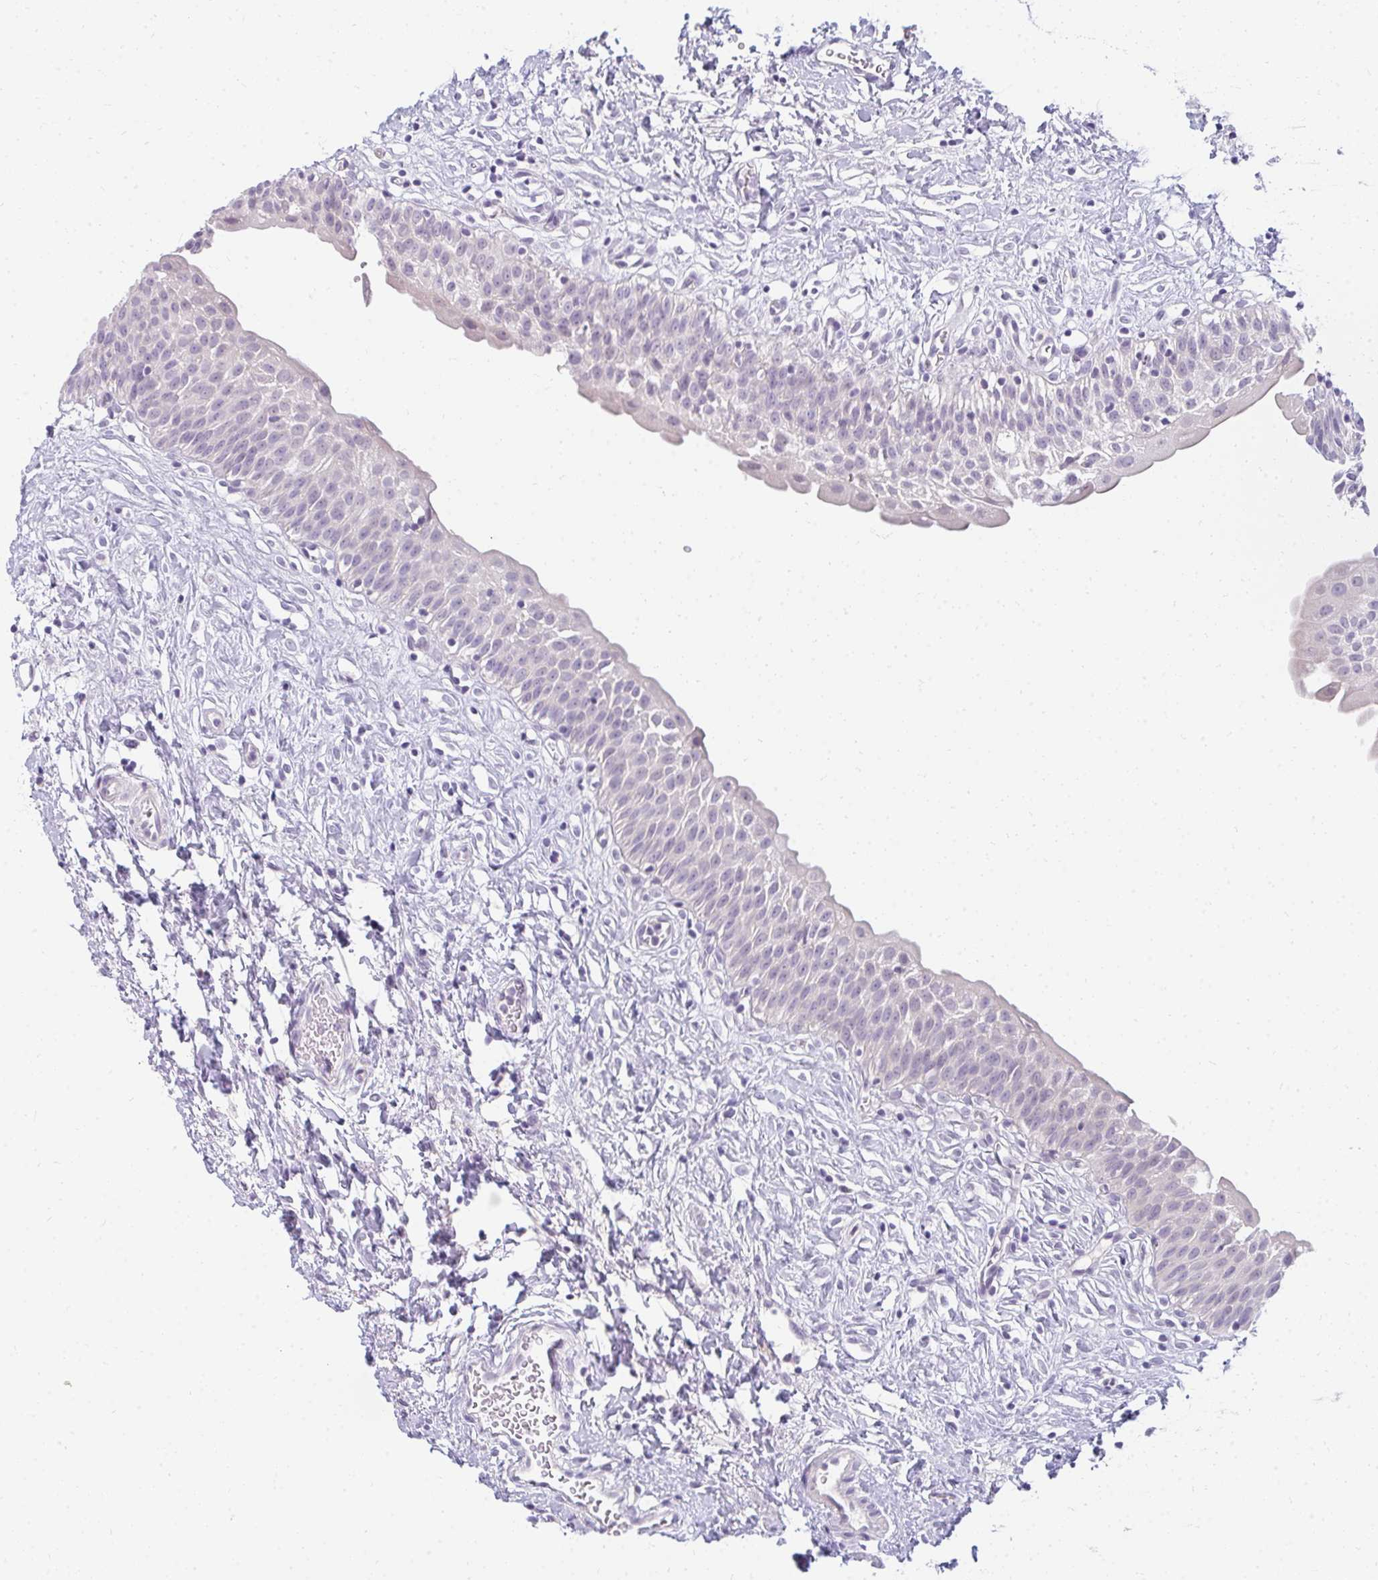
{"staining": {"intensity": "negative", "quantity": "none", "location": "none"}, "tissue": "urinary bladder", "cell_type": "Urothelial cells", "image_type": "normal", "snomed": [{"axis": "morphology", "description": "Normal tissue, NOS"}, {"axis": "topography", "description": "Urinary bladder"}], "caption": "A high-resolution histopathology image shows IHC staining of benign urinary bladder, which reveals no significant positivity in urothelial cells.", "gene": "PPP1R3G", "patient": {"sex": "male", "age": 51}}